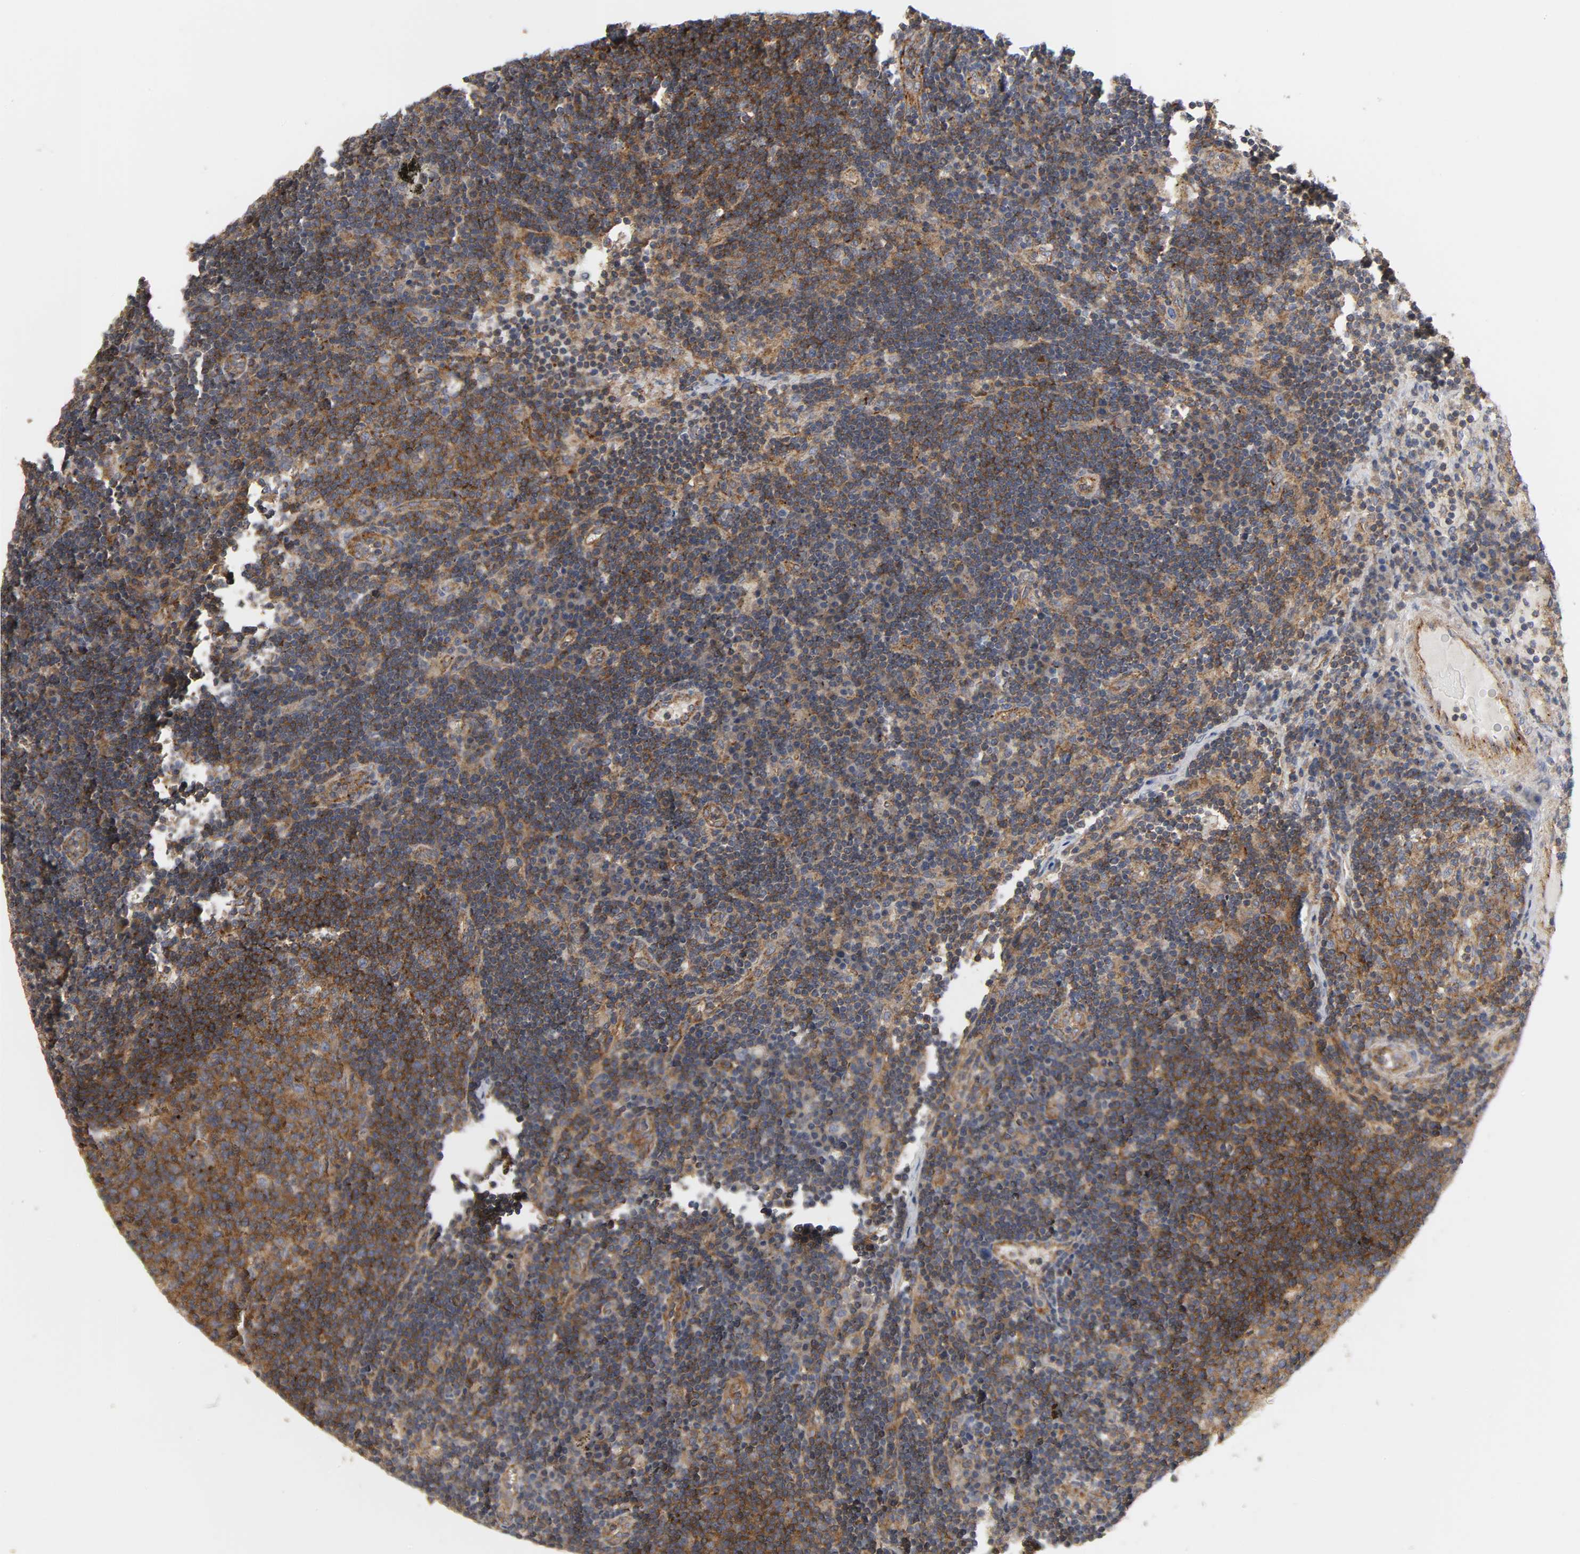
{"staining": {"intensity": "strong", "quantity": ">75%", "location": "cytoplasmic/membranous"}, "tissue": "lymph node", "cell_type": "Germinal center cells", "image_type": "normal", "snomed": [{"axis": "morphology", "description": "Normal tissue, NOS"}, {"axis": "morphology", "description": "Squamous cell carcinoma, metastatic, NOS"}, {"axis": "topography", "description": "Lymph node"}], "caption": "Germinal center cells demonstrate high levels of strong cytoplasmic/membranous positivity in about >75% of cells in normal lymph node.", "gene": "SH3GLB1", "patient": {"sex": "female", "age": 53}}